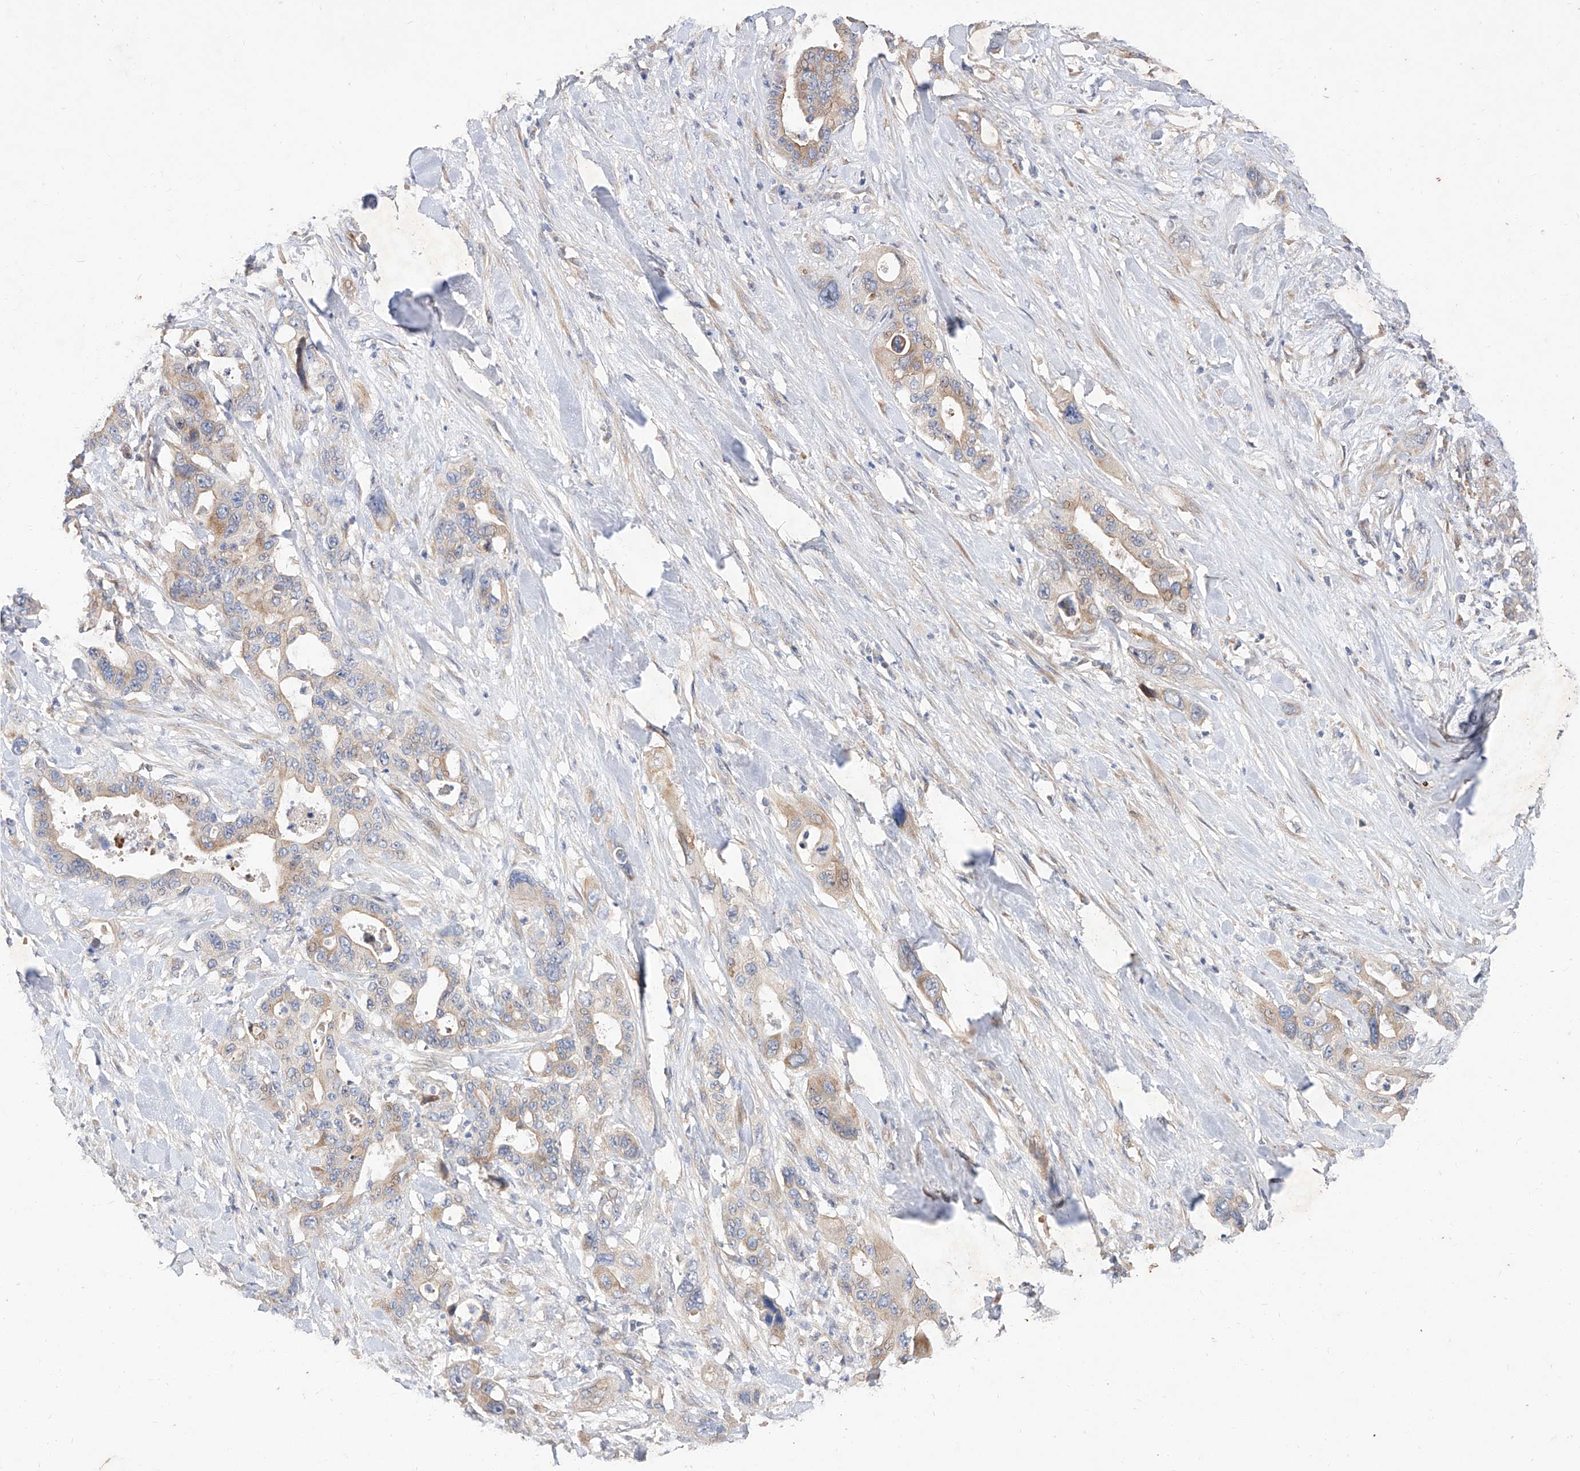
{"staining": {"intensity": "weak", "quantity": "25%-75%", "location": "cytoplasmic/membranous"}, "tissue": "pancreatic cancer", "cell_type": "Tumor cells", "image_type": "cancer", "snomed": [{"axis": "morphology", "description": "Adenocarcinoma, NOS"}, {"axis": "topography", "description": "Pancreas"}], "caption": "Protein staining of pancreatic adenocarcinoma tissue demonstrates weak cytoplasmic/membranous positivity in approximately 25%-75% of tumor cells.", "gene": "DIRAS3", "patient": {"sex": "male", "age": 46}}